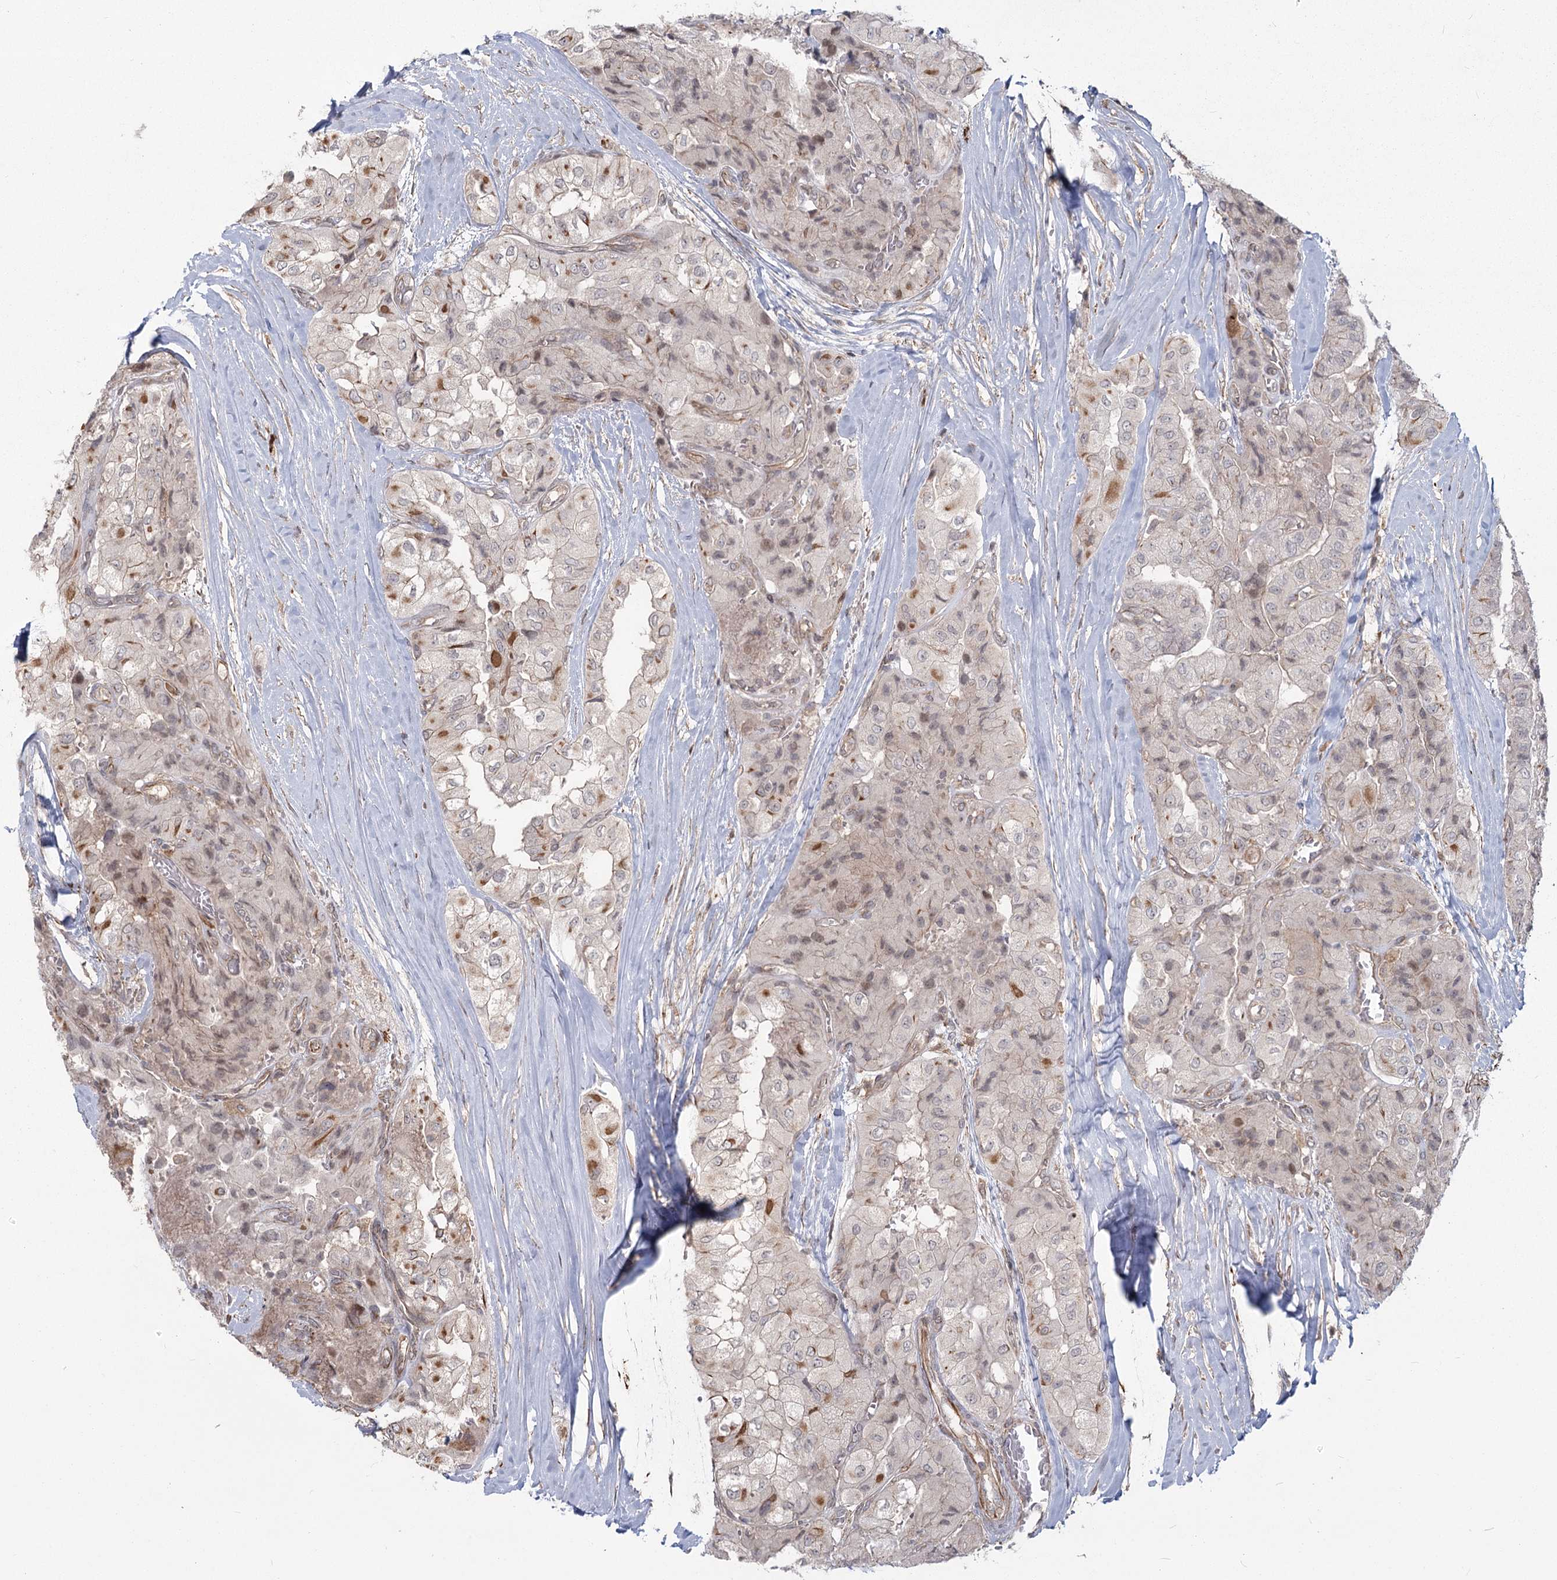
{"staining": {"intensity": "weak", "quantity": "25%-75%", "location": "cytoplasmic/membranous,nuclear"}, "tissue": "thyroid cancer", "cell_type": "Tumor cells", "image_type": "cancer", "snomed": [{"axis": "morphology", "description": "Papillary adenocarcinoma, NOS"}, {"axis": "topography", "description": "Thyroid gland"}], "caption": "Human thyroid papillary adenocarcinoma stained for a protein (brown) exhibits weak cytoplasmic/membranous and nuclear positive expression in about 25%-75% of tumor cells.", "gene": "AP2M1", "patient": {"sex": "female", "age": 59}}